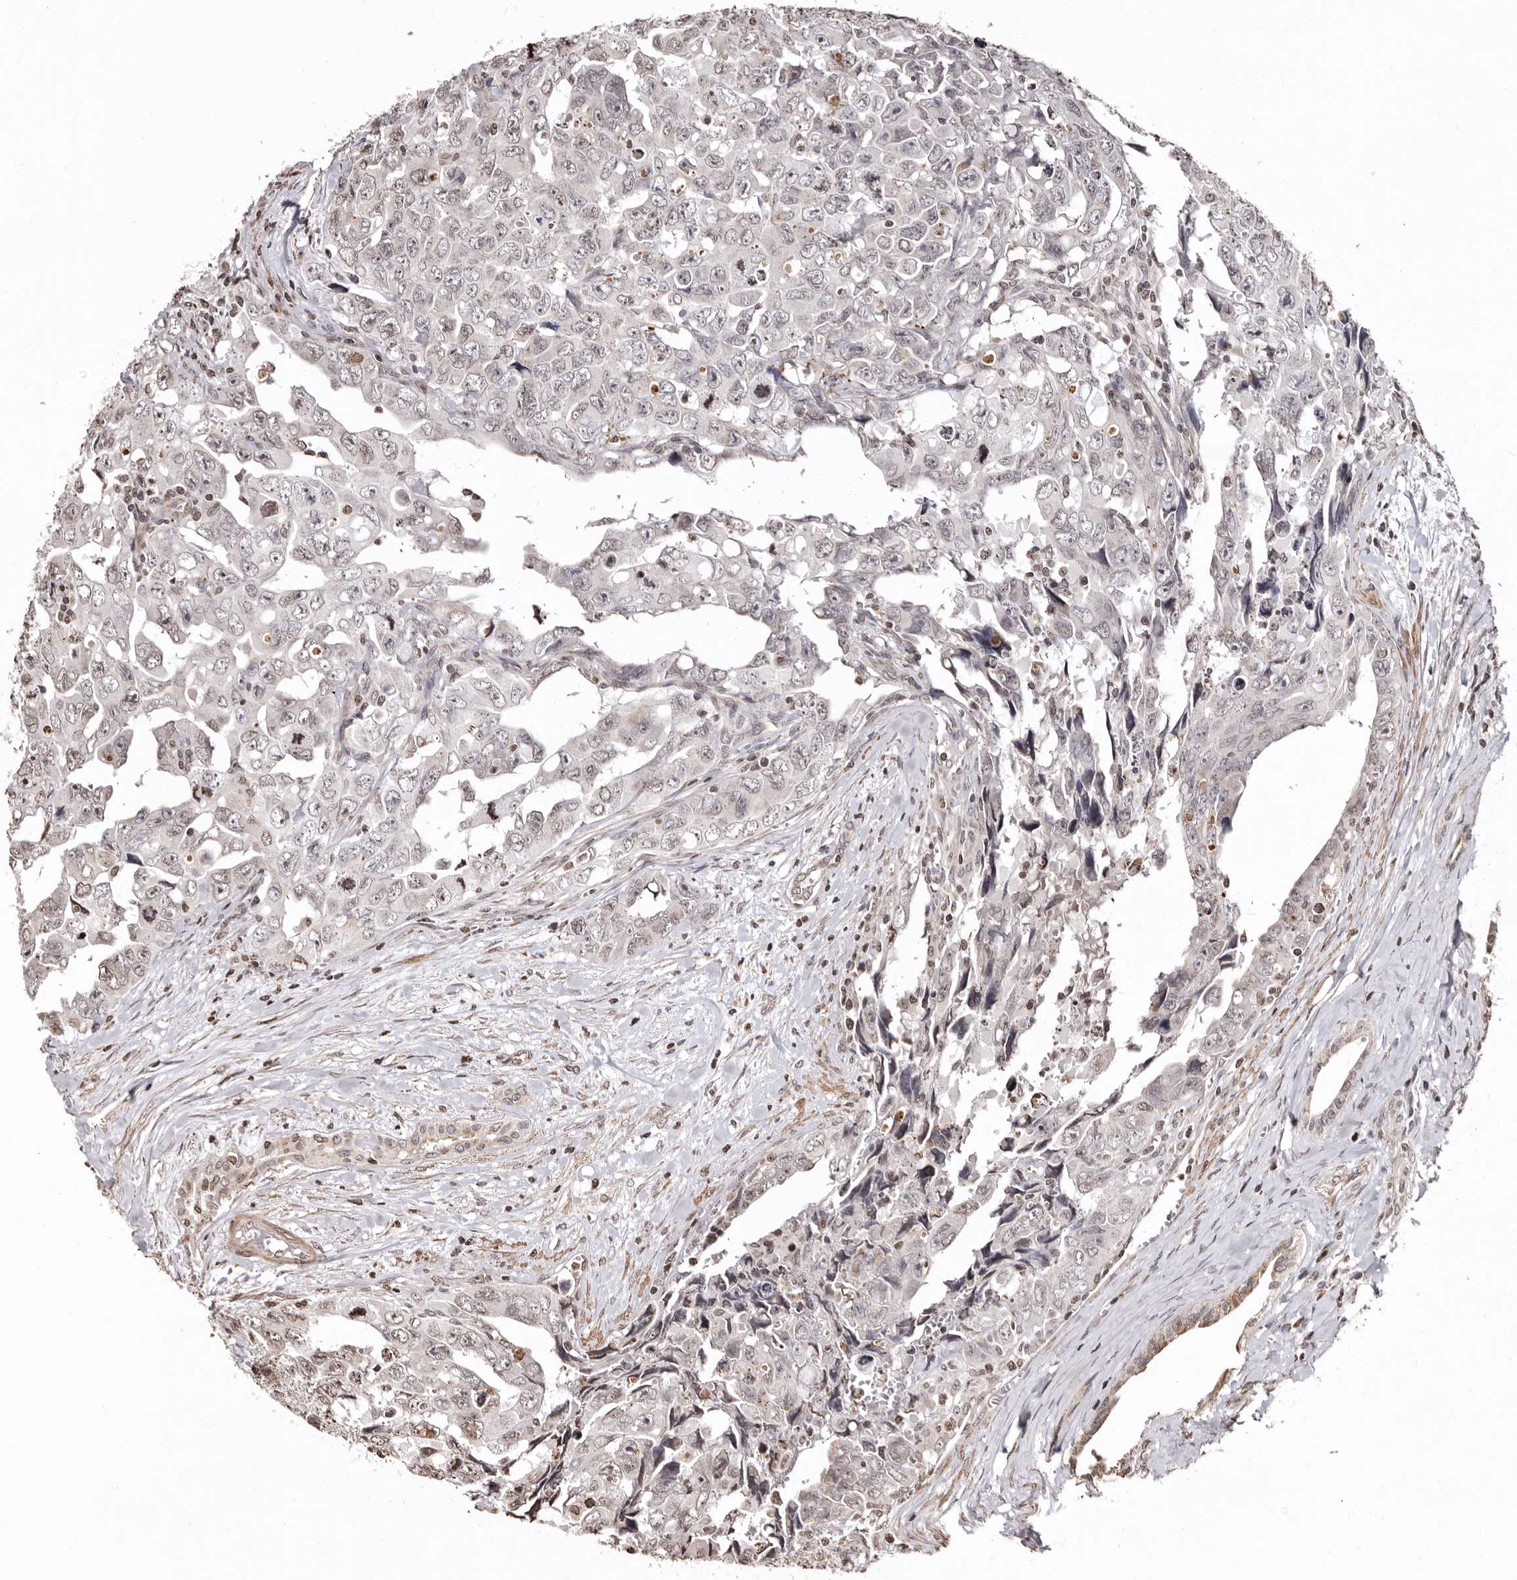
{"staining": {"intensity": "negative", "quantity": "none", "location": "none"}, "tissue": "testis cancer", "cell_type": "Tumor cells", "image_type": "cancer", "snomed": [{"axis": "morphology", "description": "Carcinoma, Embryonal, NOS"}, {"axis": "topography", "description": "Testis"}], "caption": "There is no significant positivity in tumor cells of testis embryonal carcinoma.", "gene": "CCDC190", "patient": {"sex": "male", "age": 28}}